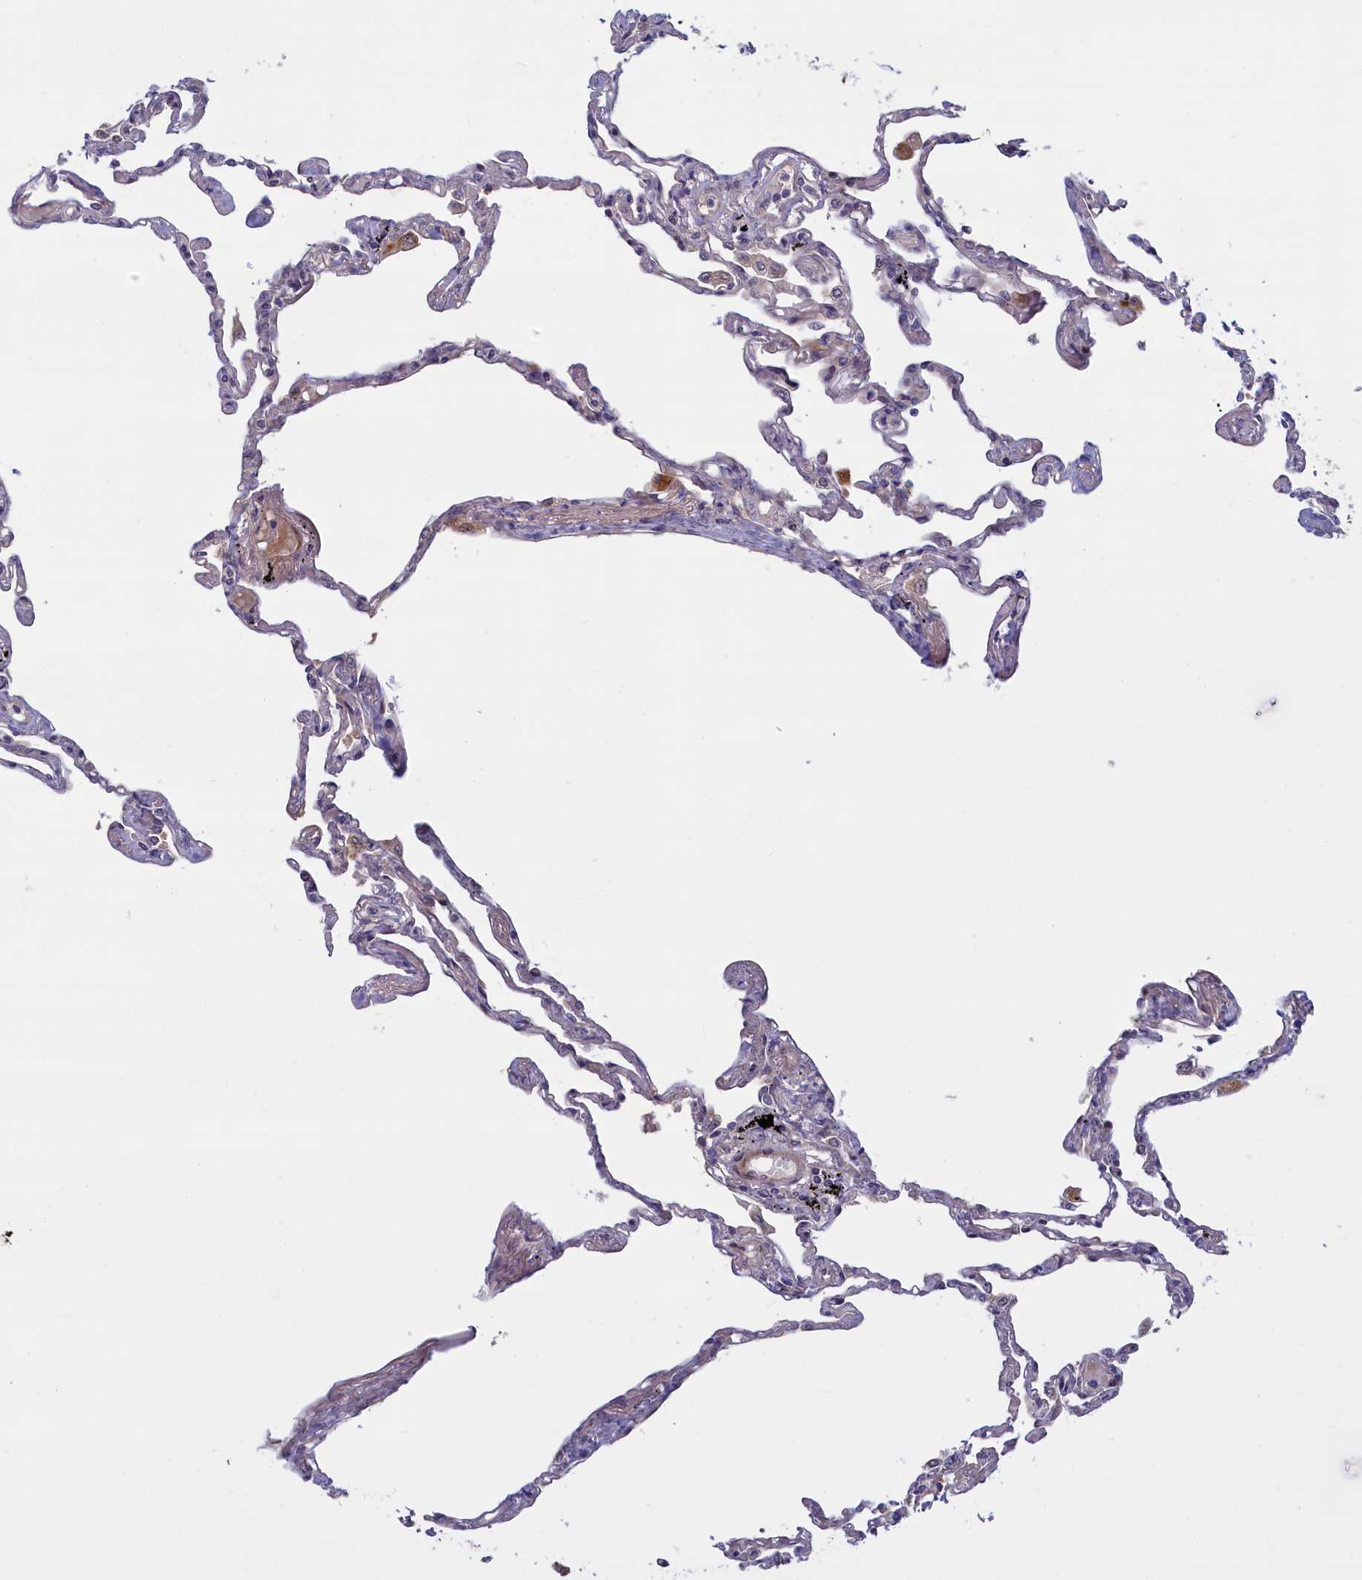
{"staining": {"intensity": "negative", "quantity": "none", "location": "none"}, "tissue": "lung", "cell_type": "Alveolar cells", "image_type": "normal", "snomed": [{"axis": "morphology", "description": "Normal tissue, NOS"}, {"axis": "topography", "description": "Lung"}], "caption": "Alveolar cells are negative for brown protein staining in normal lung. The staining was performed using DAB to visualize the protein expression in brown, while the nuclei were stained in blue with hematoxylin (Magnification: 20x).", "gene": "FCSK", "patient": {"sex": "female", "age": 67}}